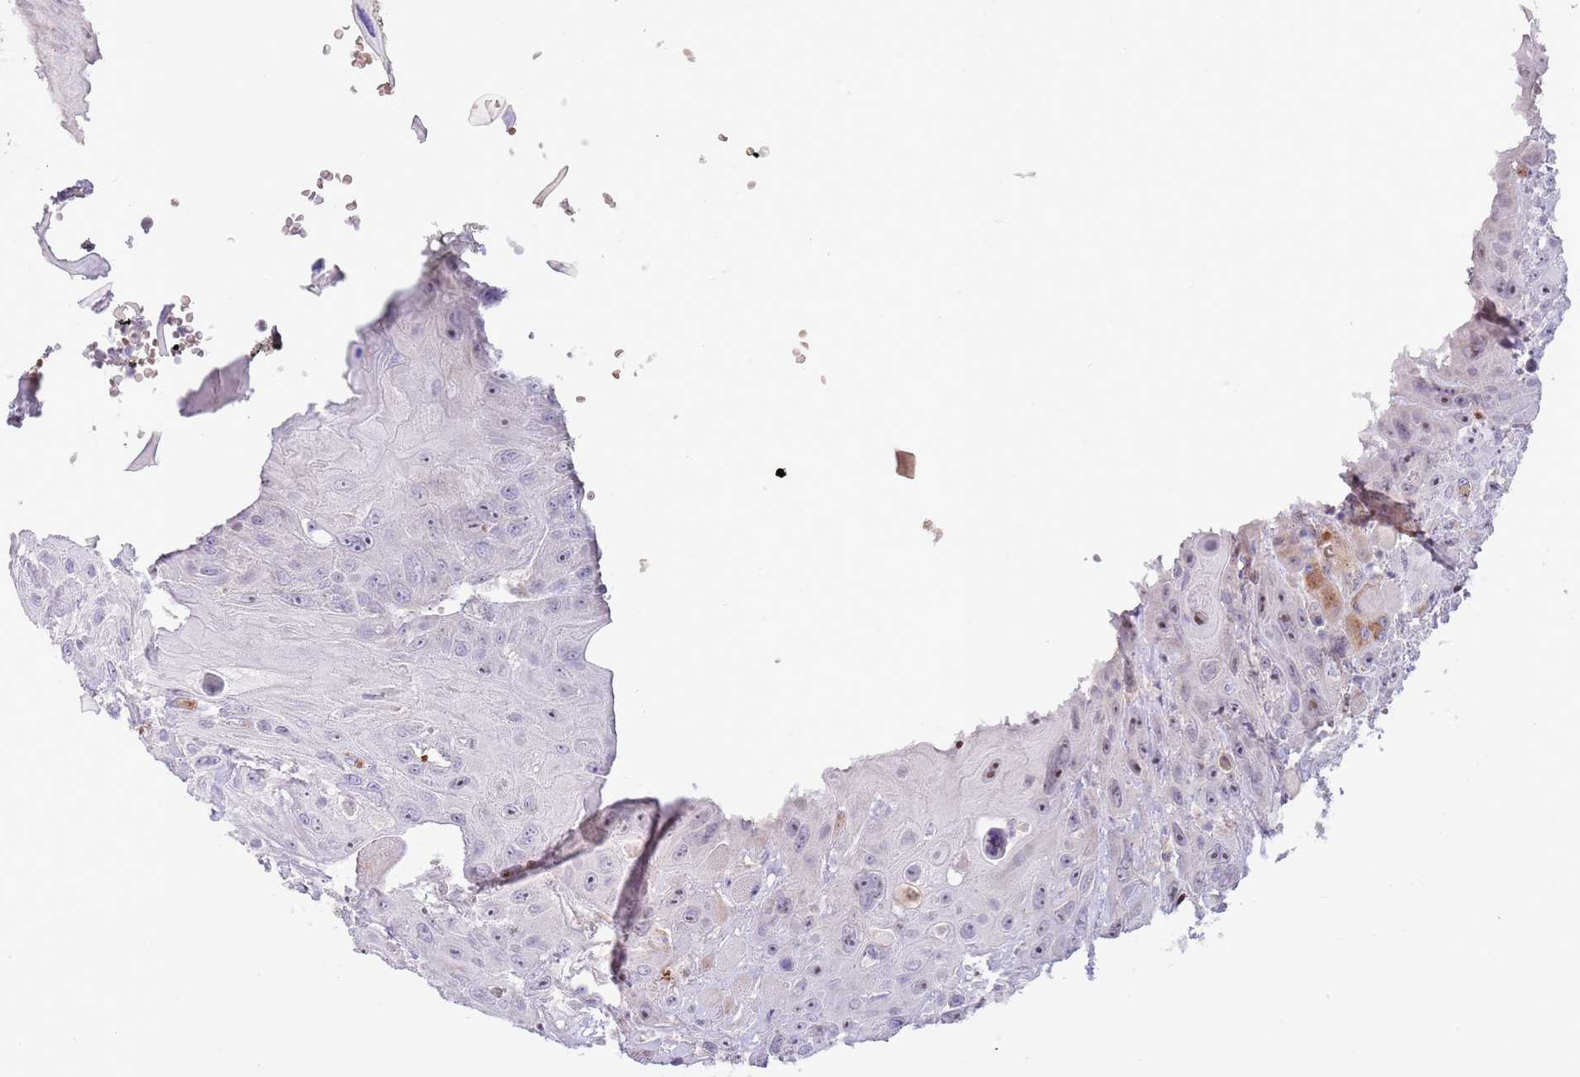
{"staining": {"intensity": "weak", "quantity": "<25%", "location": "nuclear"}, "tissue": "head and neck cancer", "cell_type": "Tumor cells", "image_type": "cancer", "snomed": [{"axis": "morphology", "description": "Squamous cell carcinoma, NOS"}, {"axis": "topography", "description": "Head-Neck"}], "caption": "This is an immunohistochemistry (IHC) histopathology image of human squamous cell carcinoma (head and neck). There is no staining in tumor cells.", "gene": "AP1S2", "patient": {"sex": "female", "age": 59}}